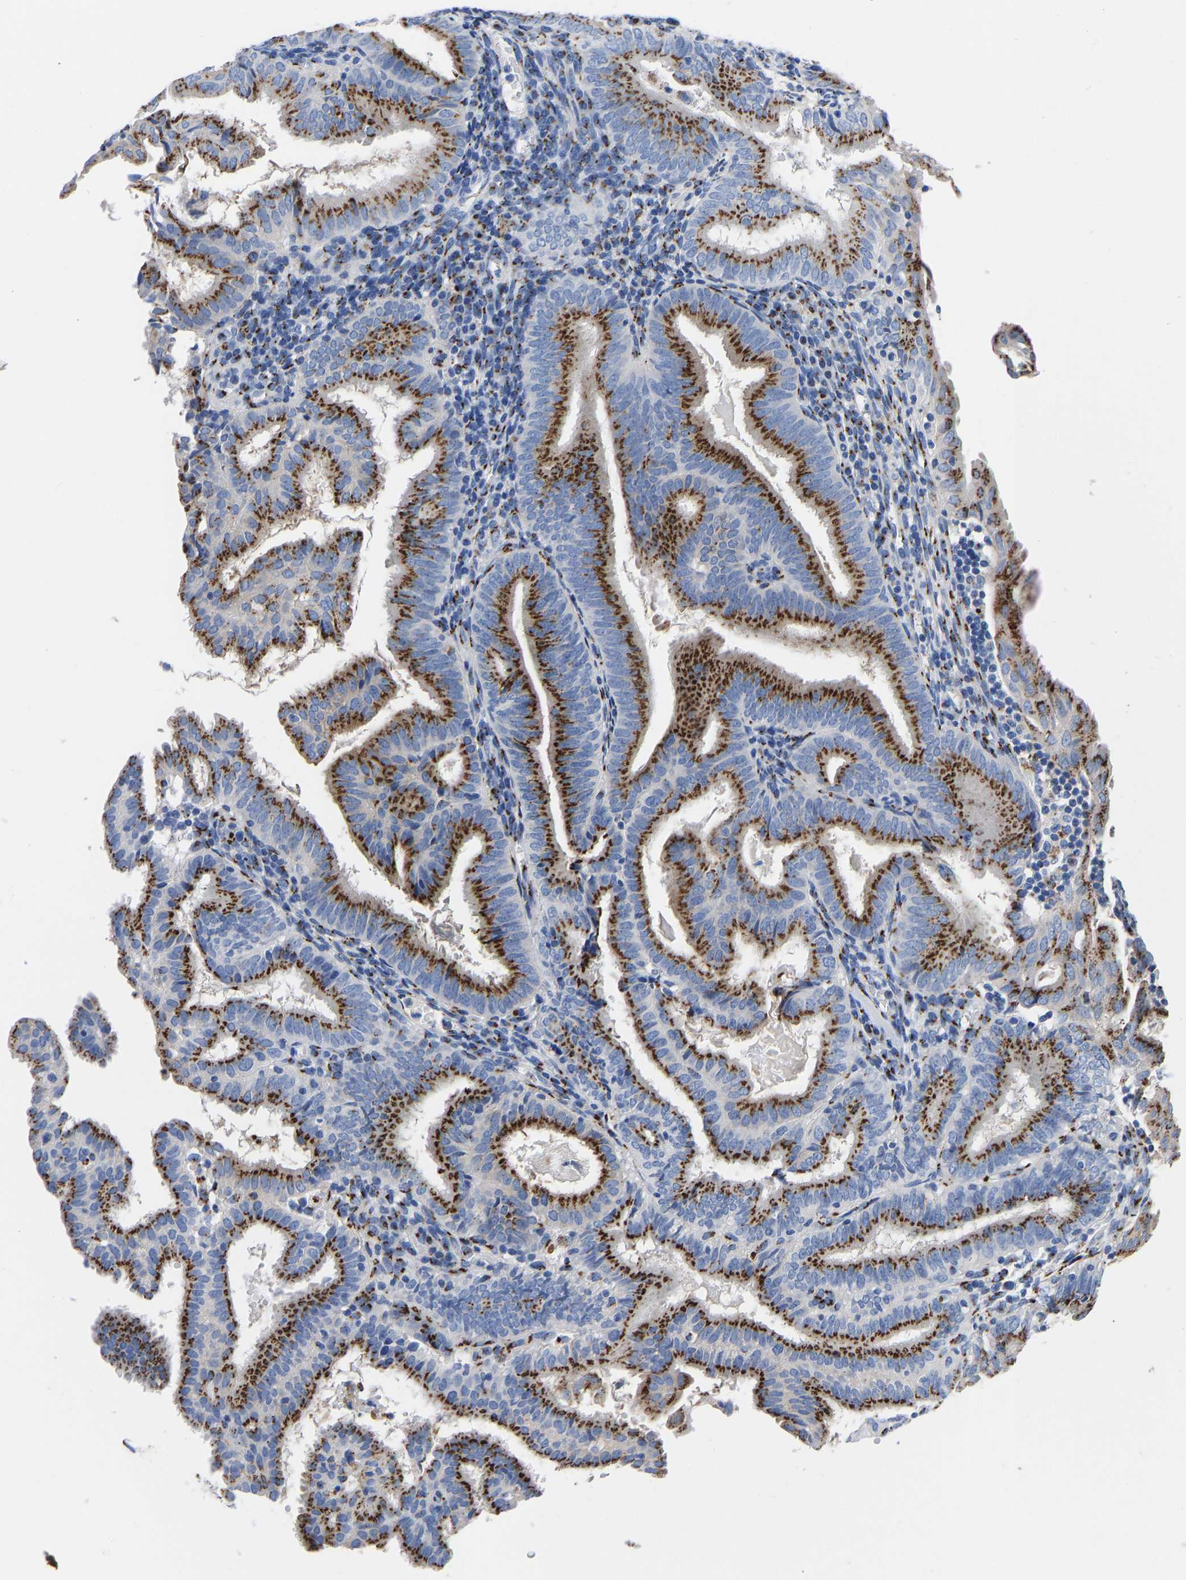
{"staining": {"intensity": "strong", "quantity": ">75%", "location": "cytoplasmic/membranous"}, "tissue": "endometrial cancer", "cell_type": "Tumor cells", "image_type": "cancer", "snomed": [{"axis": "morphology", "description": "Adenocarcinoma, NOS"}, {"axis": "topography", "description": "Endometrium"}], "caption": "Endometrial adenocarcinoma stained with DAB (3,3'-diaminobenzidine) immunohistochemistry (IHC) reveals high levels of strong cytoplasmic/membranous staining in approximately >75% of tumor cells.", "gene": "TMEM87A", "patient": {"sex": "female", "age": 58}}